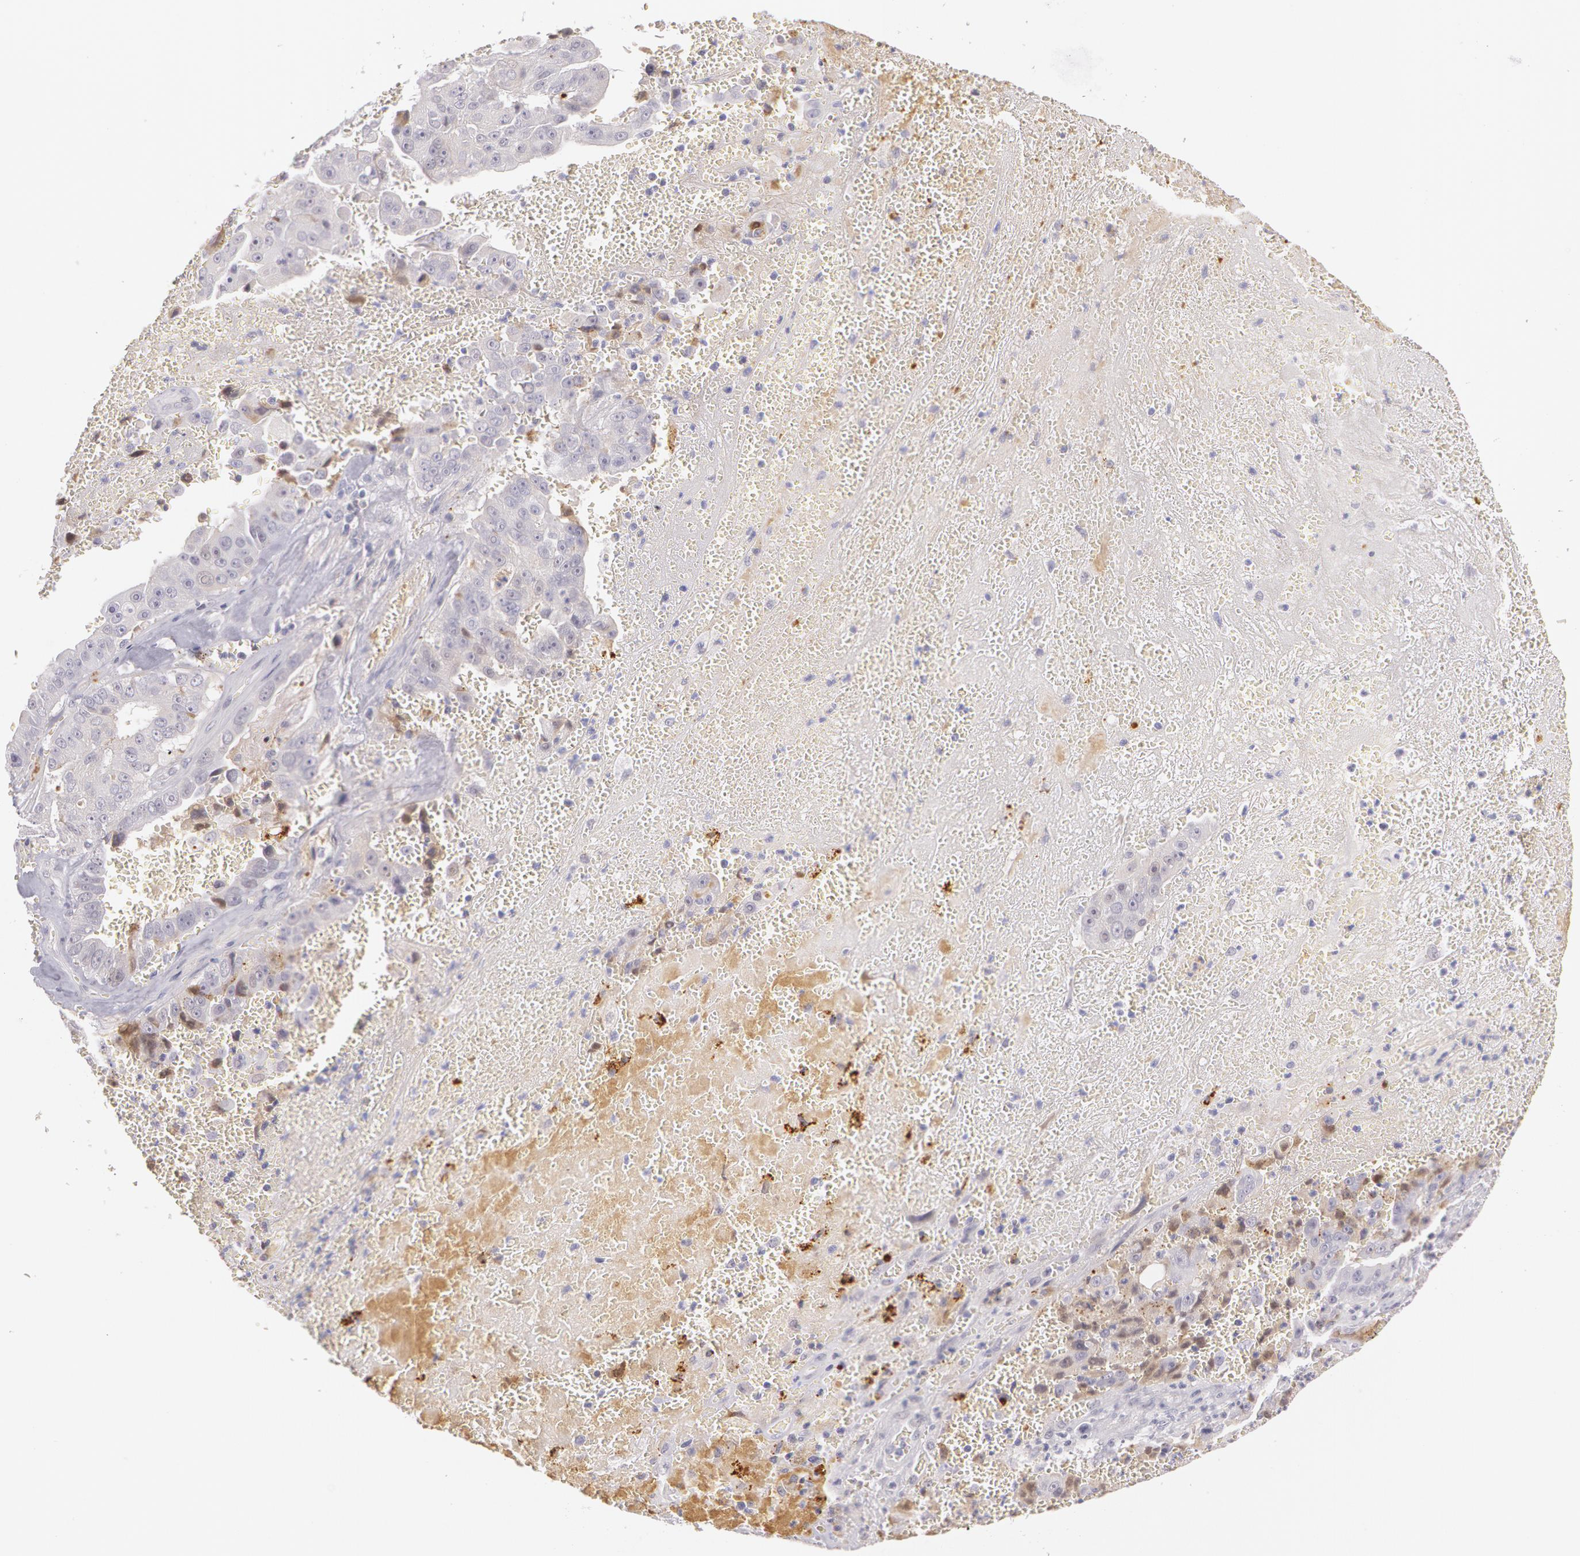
{"staining": {"intensity": "negative", "quantity": "none", "location": "none"}, "tissue": "liver cancer", "cell_type": "Tumor cells", "image_type": "cancer", "snomed": [{"axis": "morphology", "description": "Cholangiocarcinoma"}, {"axis": "topography", "description": "Liver"}], "caption": "This photomicrograph is of liver cancer stained with immunohistochemistry (IHC) to label a protein in brown with the nuclei are counter-stained blue. There is no staining in tumor cells.", "gene": "LBP", "patient": {"sex": "female", "age": 79}}